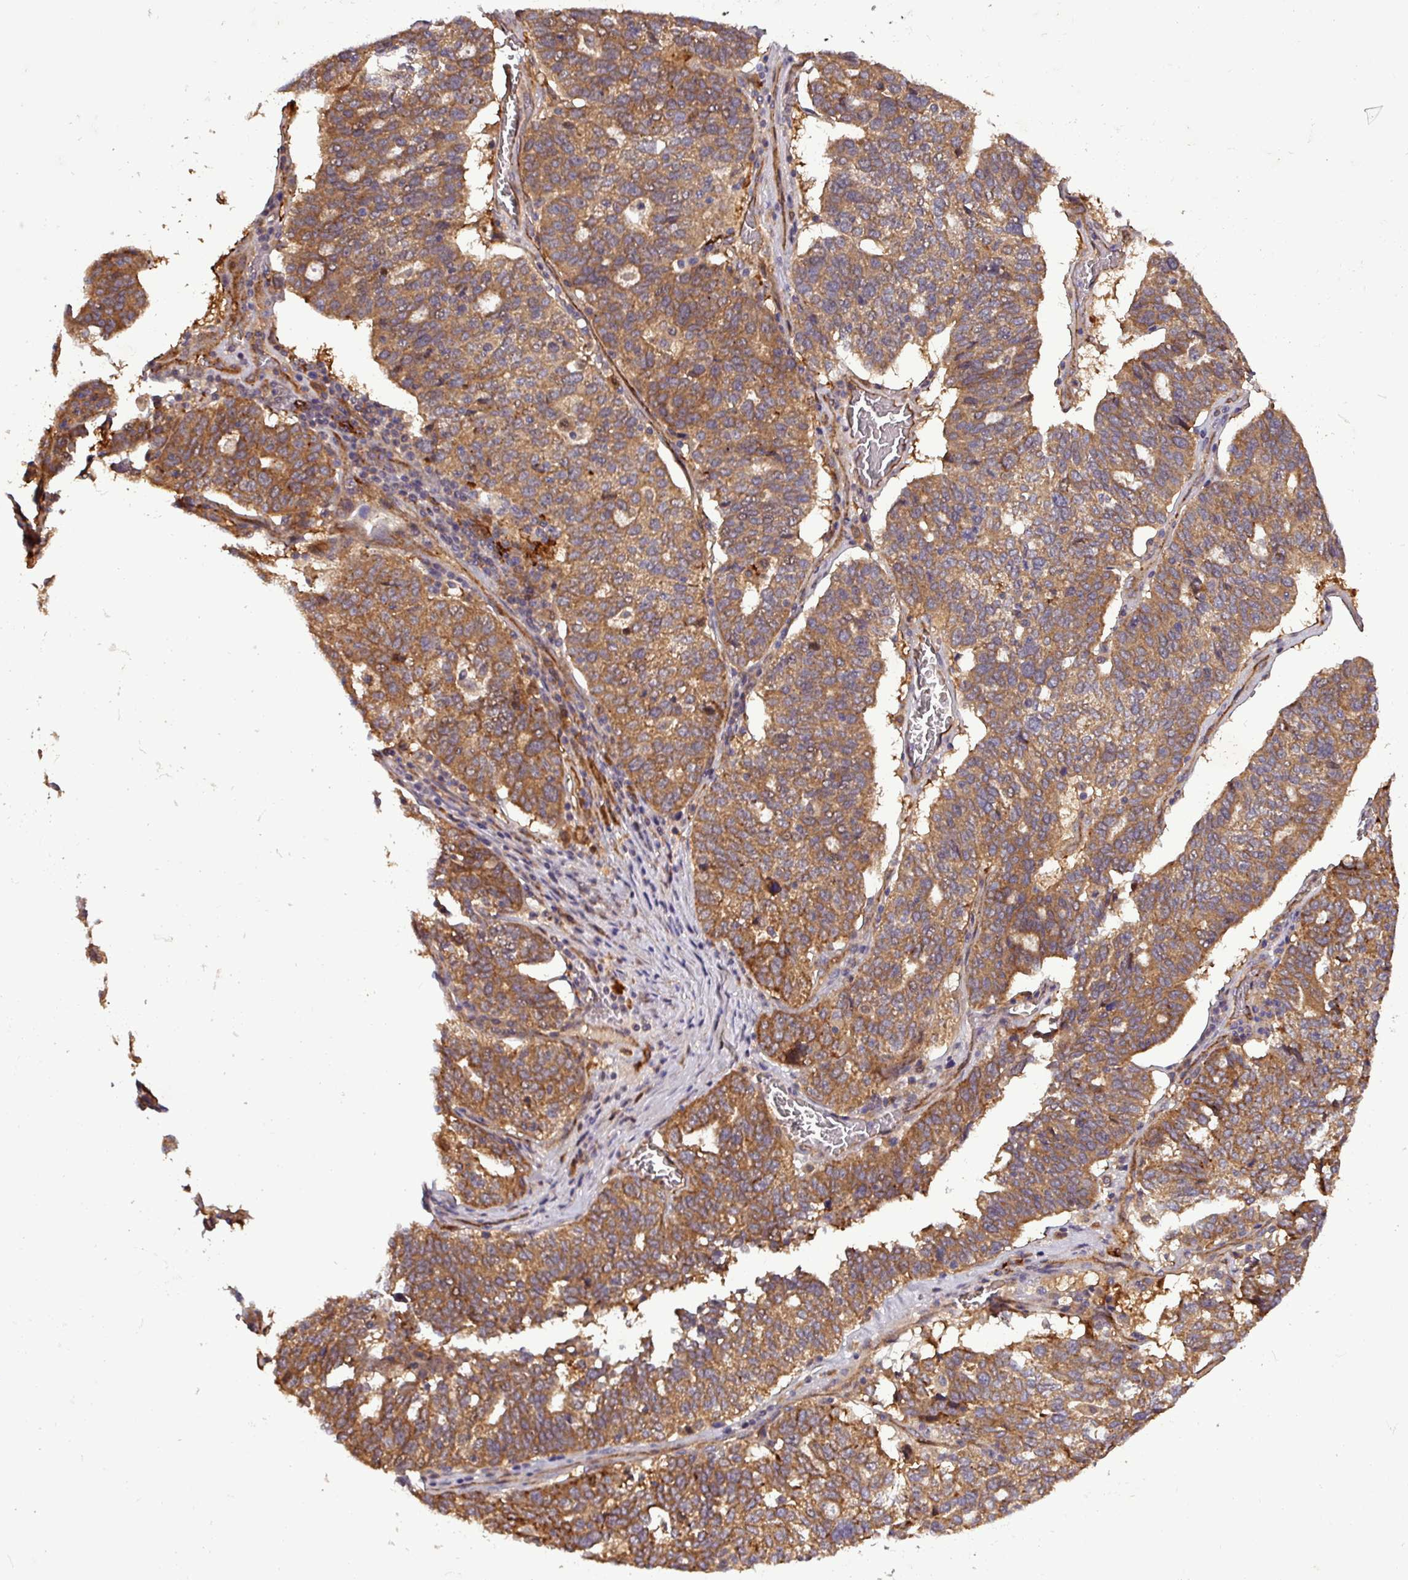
{"staining": {"intensity": "strong", "quantity": ">75%", "location": "cytoplasmic/membranous"}, "tissue": "ovarian cancer", "cell_type": "Tumor cells", "image_type": "cancer", "snomed": [{"axis": "morphology", "description": "Cystadenocarcinoma, serous, NOS"}, {"axis": "topography", "description": "Ovary"}], "caption": "Immunohistochemistry (IHC) of serous cystadenocarcinoma (ovarian) exhibits high levels of strong cytoplasmic/membranous expression in about >75% of tumor cells.", "gene": "SIRPB2", "patient": {"sex": "female", "age": 59}}